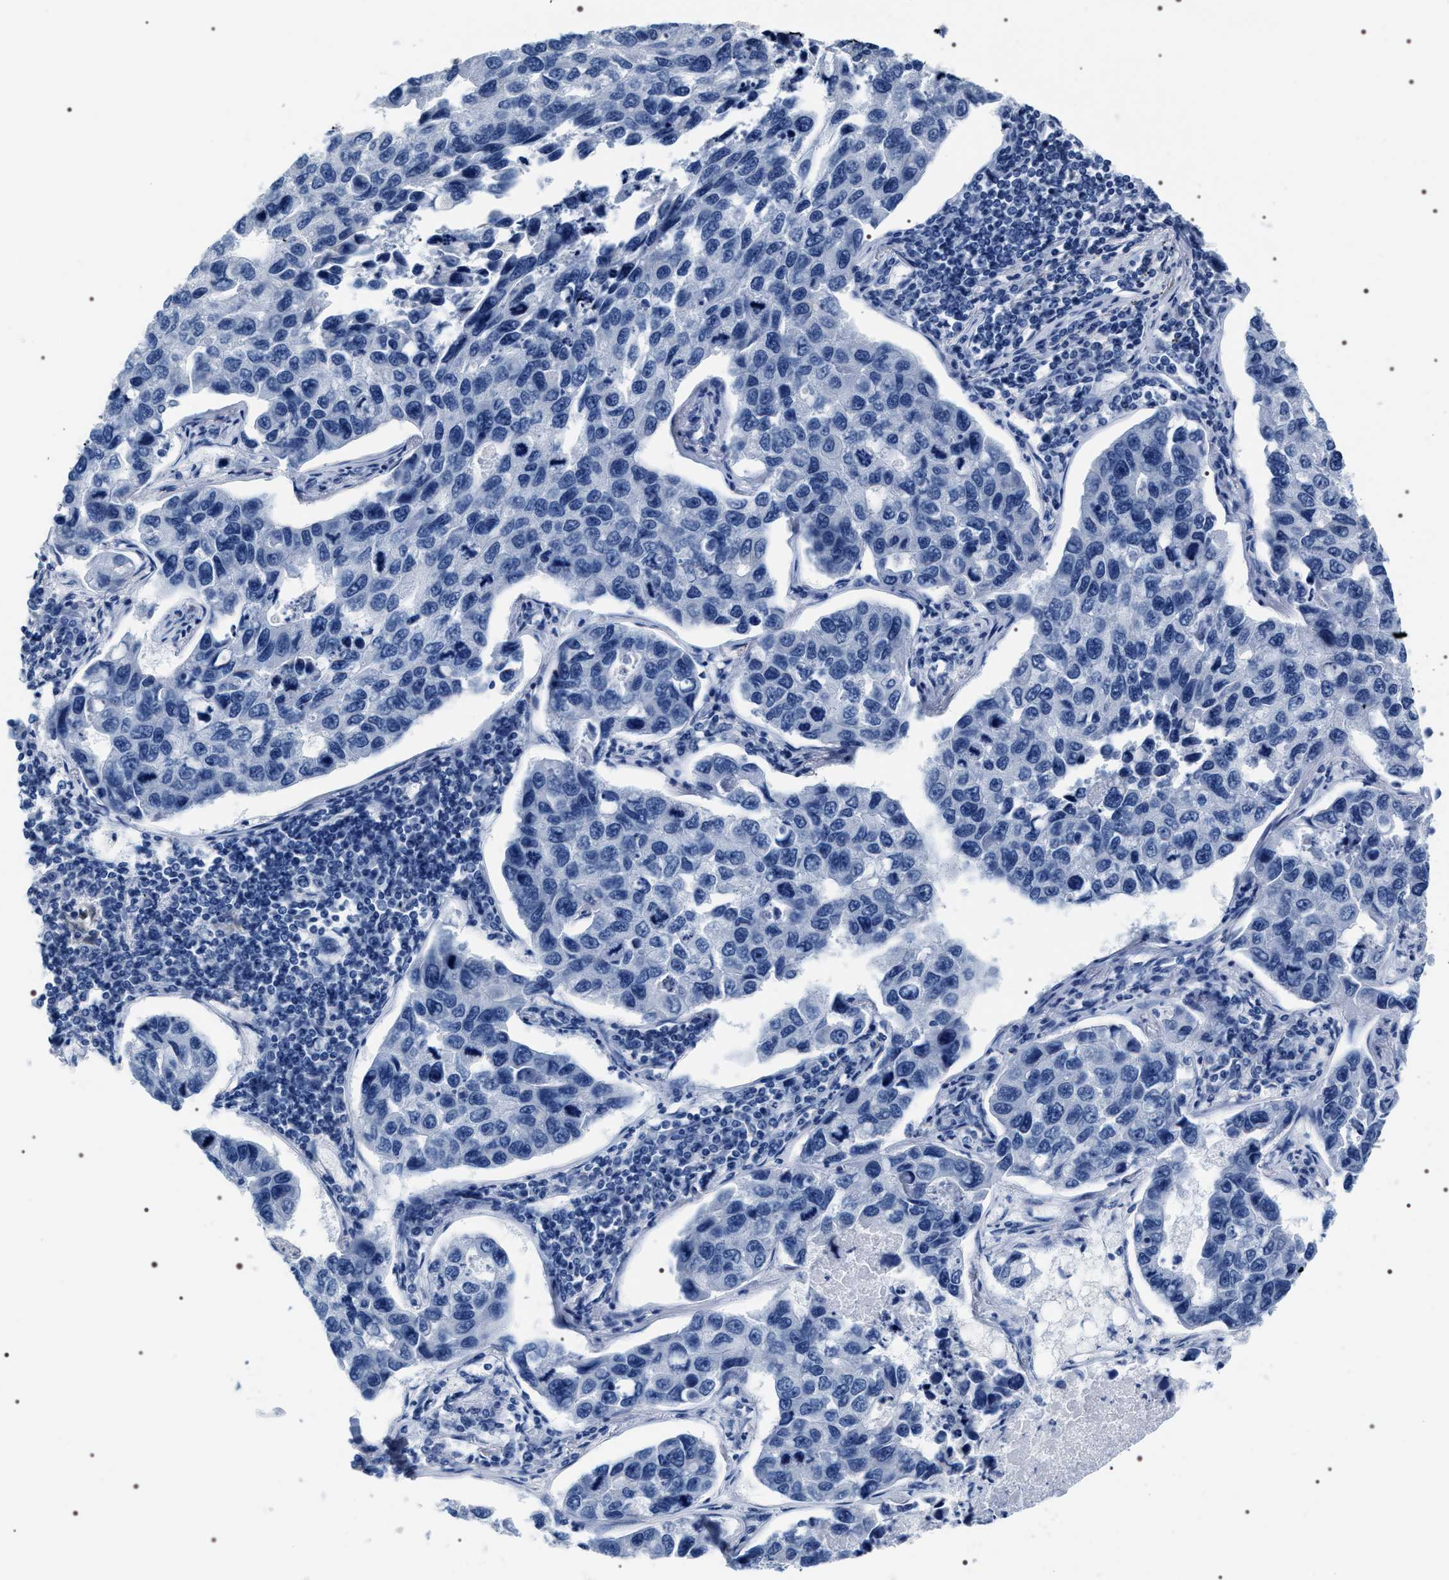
{"staining": {"intensity": "negative", "quantity": "none", "location": "none"}, "tissue": "lung cancer", "cell_type": "Tumor cells", "image_type": "cancer", "snomed": [{"axis": "morphology", "description": "Adenocarcinoma, NOS"}, {"axis": "topography", "description": "Lung"}], "caption": "Tumor cells show no significant protein staining in adenocarcinoma (lung).", "gene": "ADH4", "patient": {"sex": "male", "age": 64}}